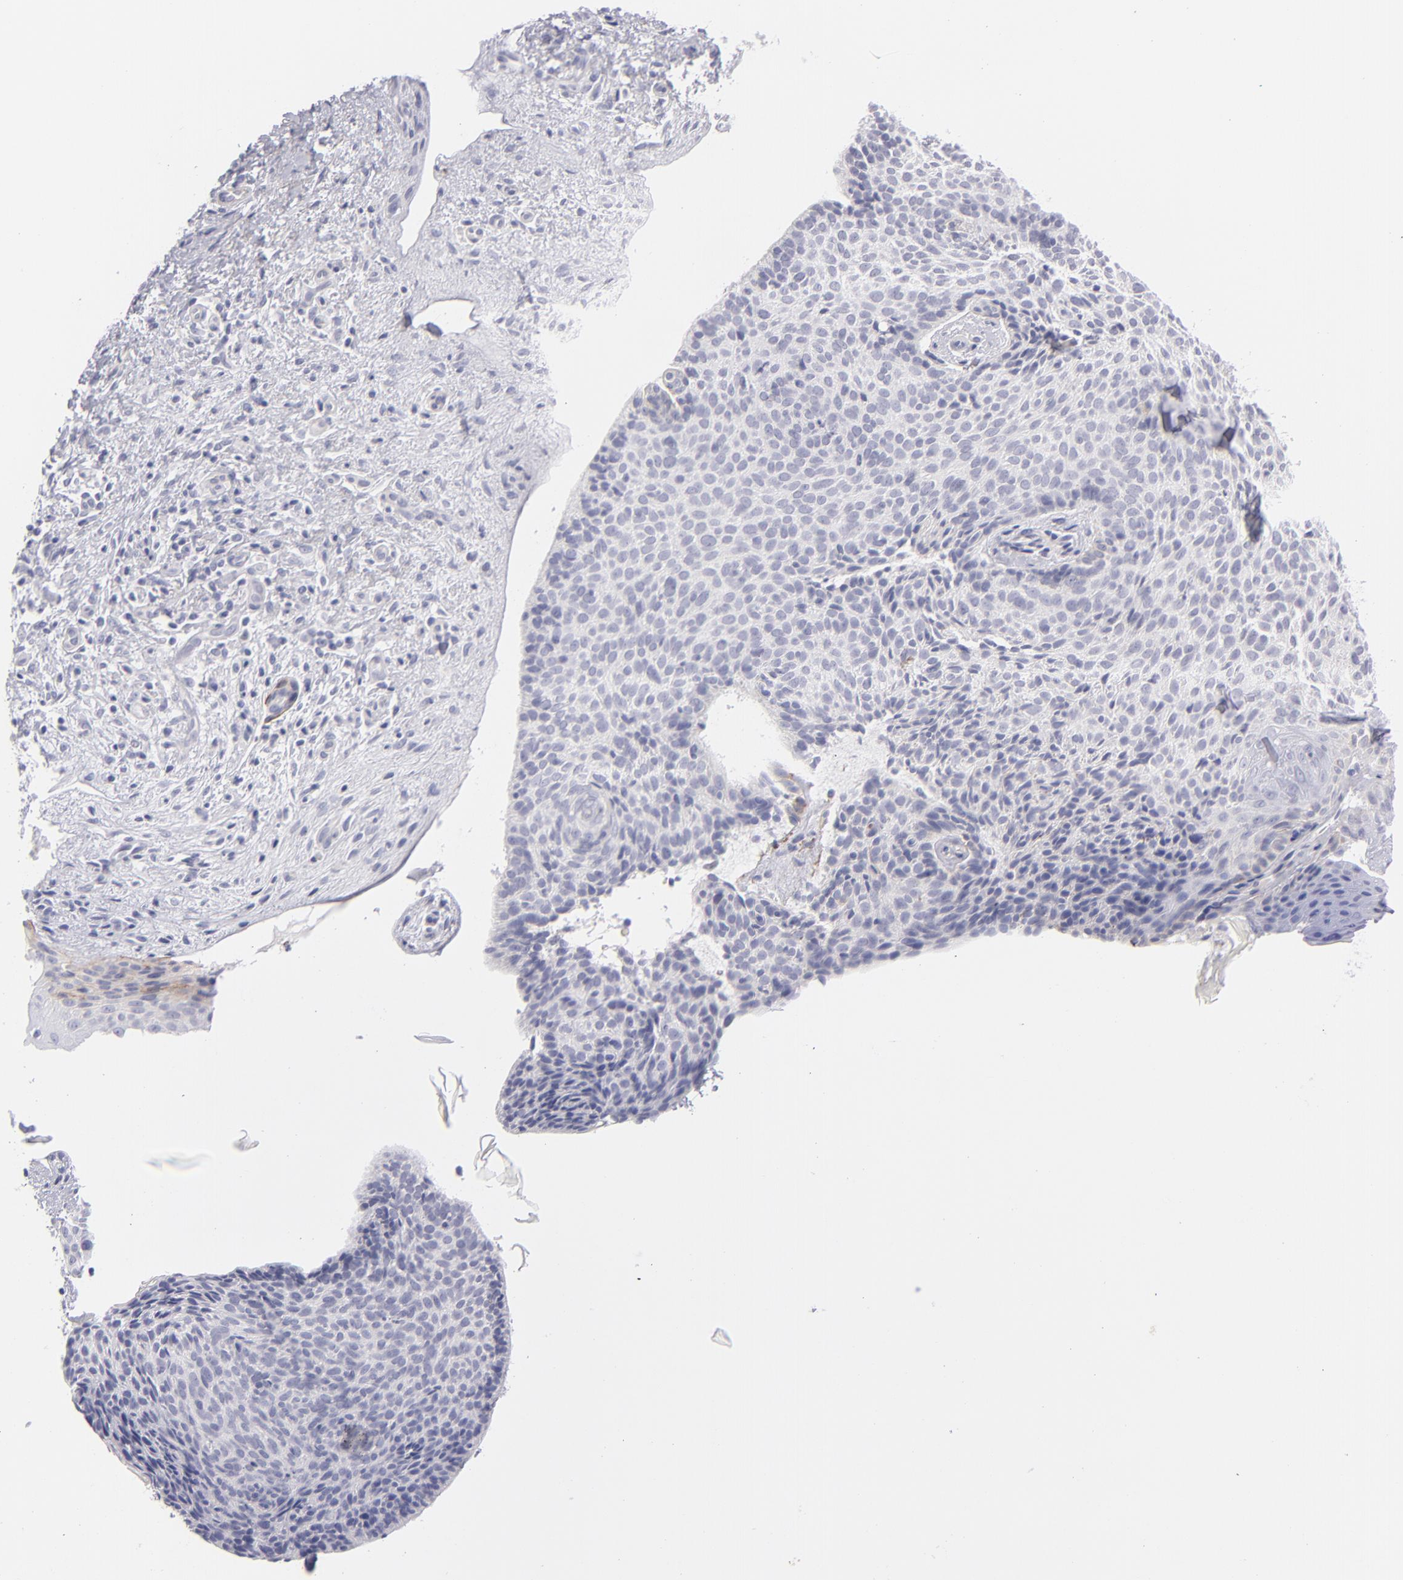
{"staining": {"intensity": "negative", "quantity": "none", "location": "none"}, "tissue": "skin cancer", "cell_type": "Tumor cells", "image_type": "cancer", "snomed": [{"axis": "morphology", "description": "Basal cell carcinoma"}, {"axis": "topography", "description": "Skin"}], "caption": "This is an immunohistochemistry image of human skin cancer (basal cell carcinoma). There is no staining in tumor cells.", "gene": "ITGB4", "patient": {"sex": "female", "age": 78}}